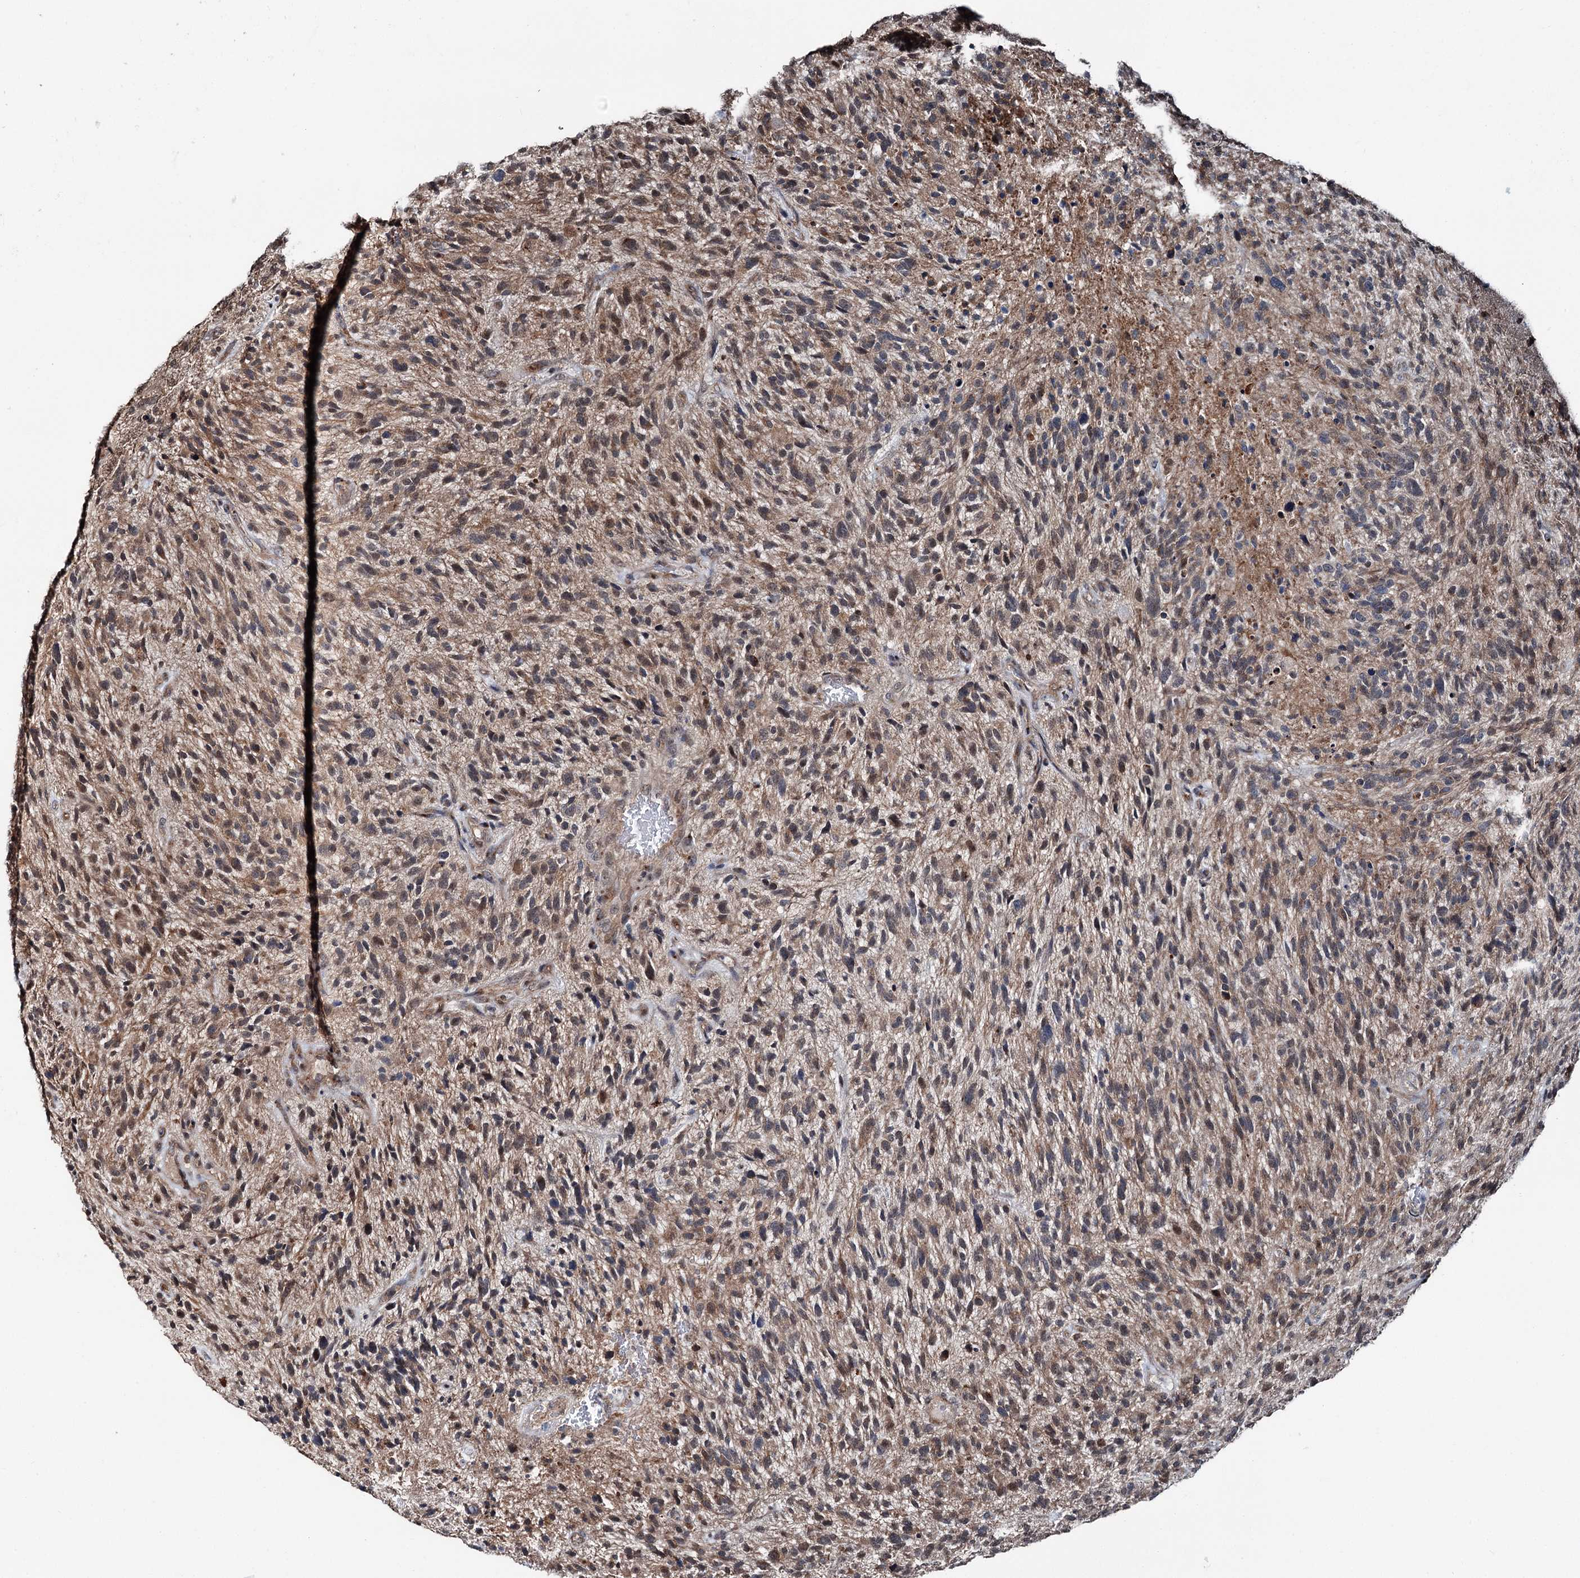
{"staining": {"intensity": "moderate", "quantity": ">75%", "location": "cytoplasmic/membranous,nuclear"}, "tissue": "glioma", "cell_type": "Tumor cells", "image_type": "cancer", "snomed": [{"axis": "morphology", "description": "Glioma, malignant, High grade"}, {"axis": "topography", "description": "Brain"}], "caption": "High-grade glioma (malignant) stained with a protein marker reveals moderate staining in tumor cells.", "gene": "PSMD13", "patient": {"sex": "male", "age": 47}}